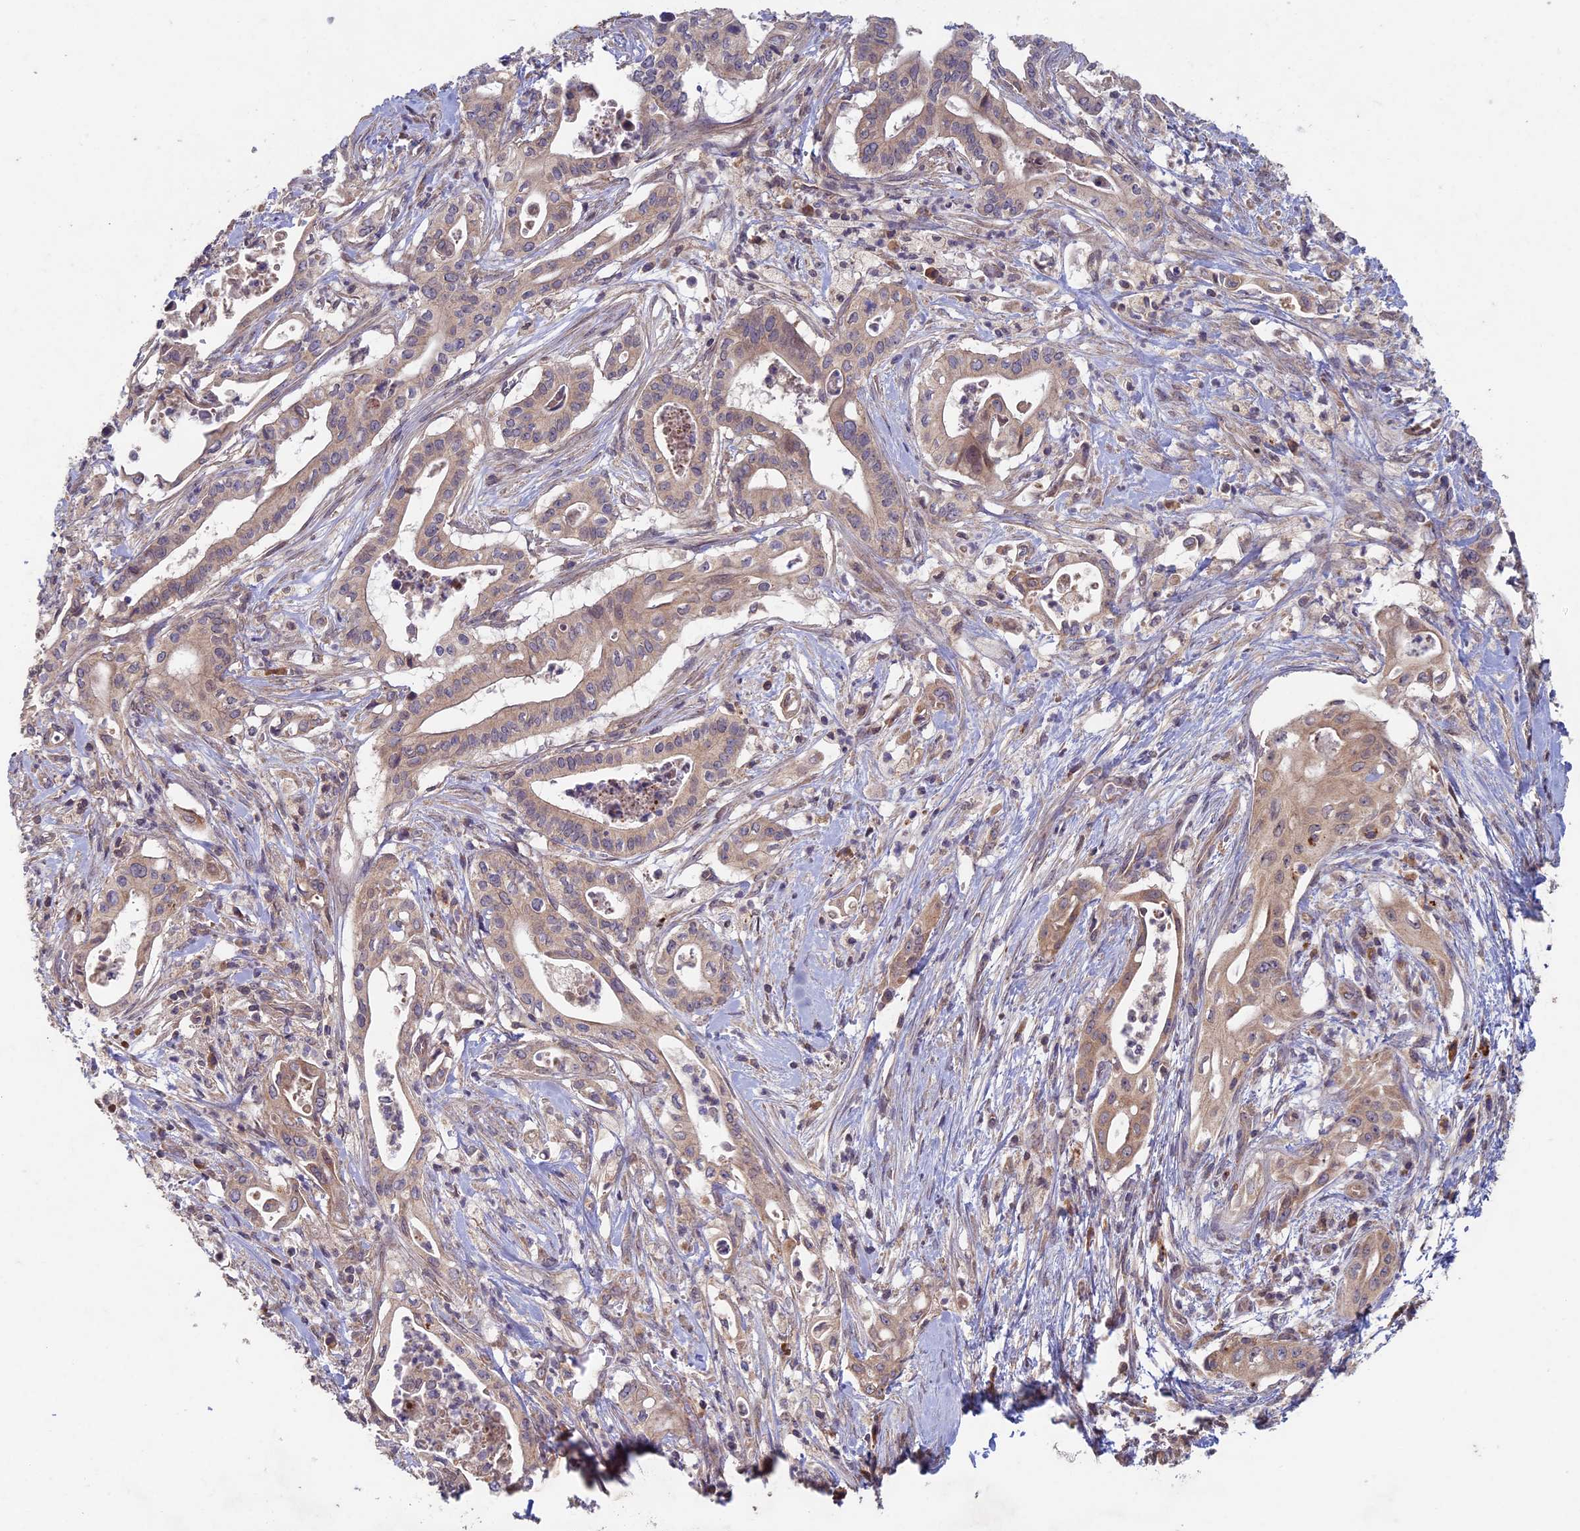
{"staining": {"intensity": "weak", "quantity": ">75%", "location": "cytoplasmic/membranous"}, "tissue": "pancreatic cancer", "cell_type": "Tumor cells", "image_type": "cancer", "snomed": [{"axis": "morphology", "description": "Adenocarcinoma, NOS"}, {"axis": "topography", "description": "Pancreas"}], "caption": "Pancreatic adenocarcinoma stained for a protein displays weak cytoplasmic/membranous positivity in tumor cells.", "gene": "RCCD1", "patient": {"sex": "female", "age": 77}}